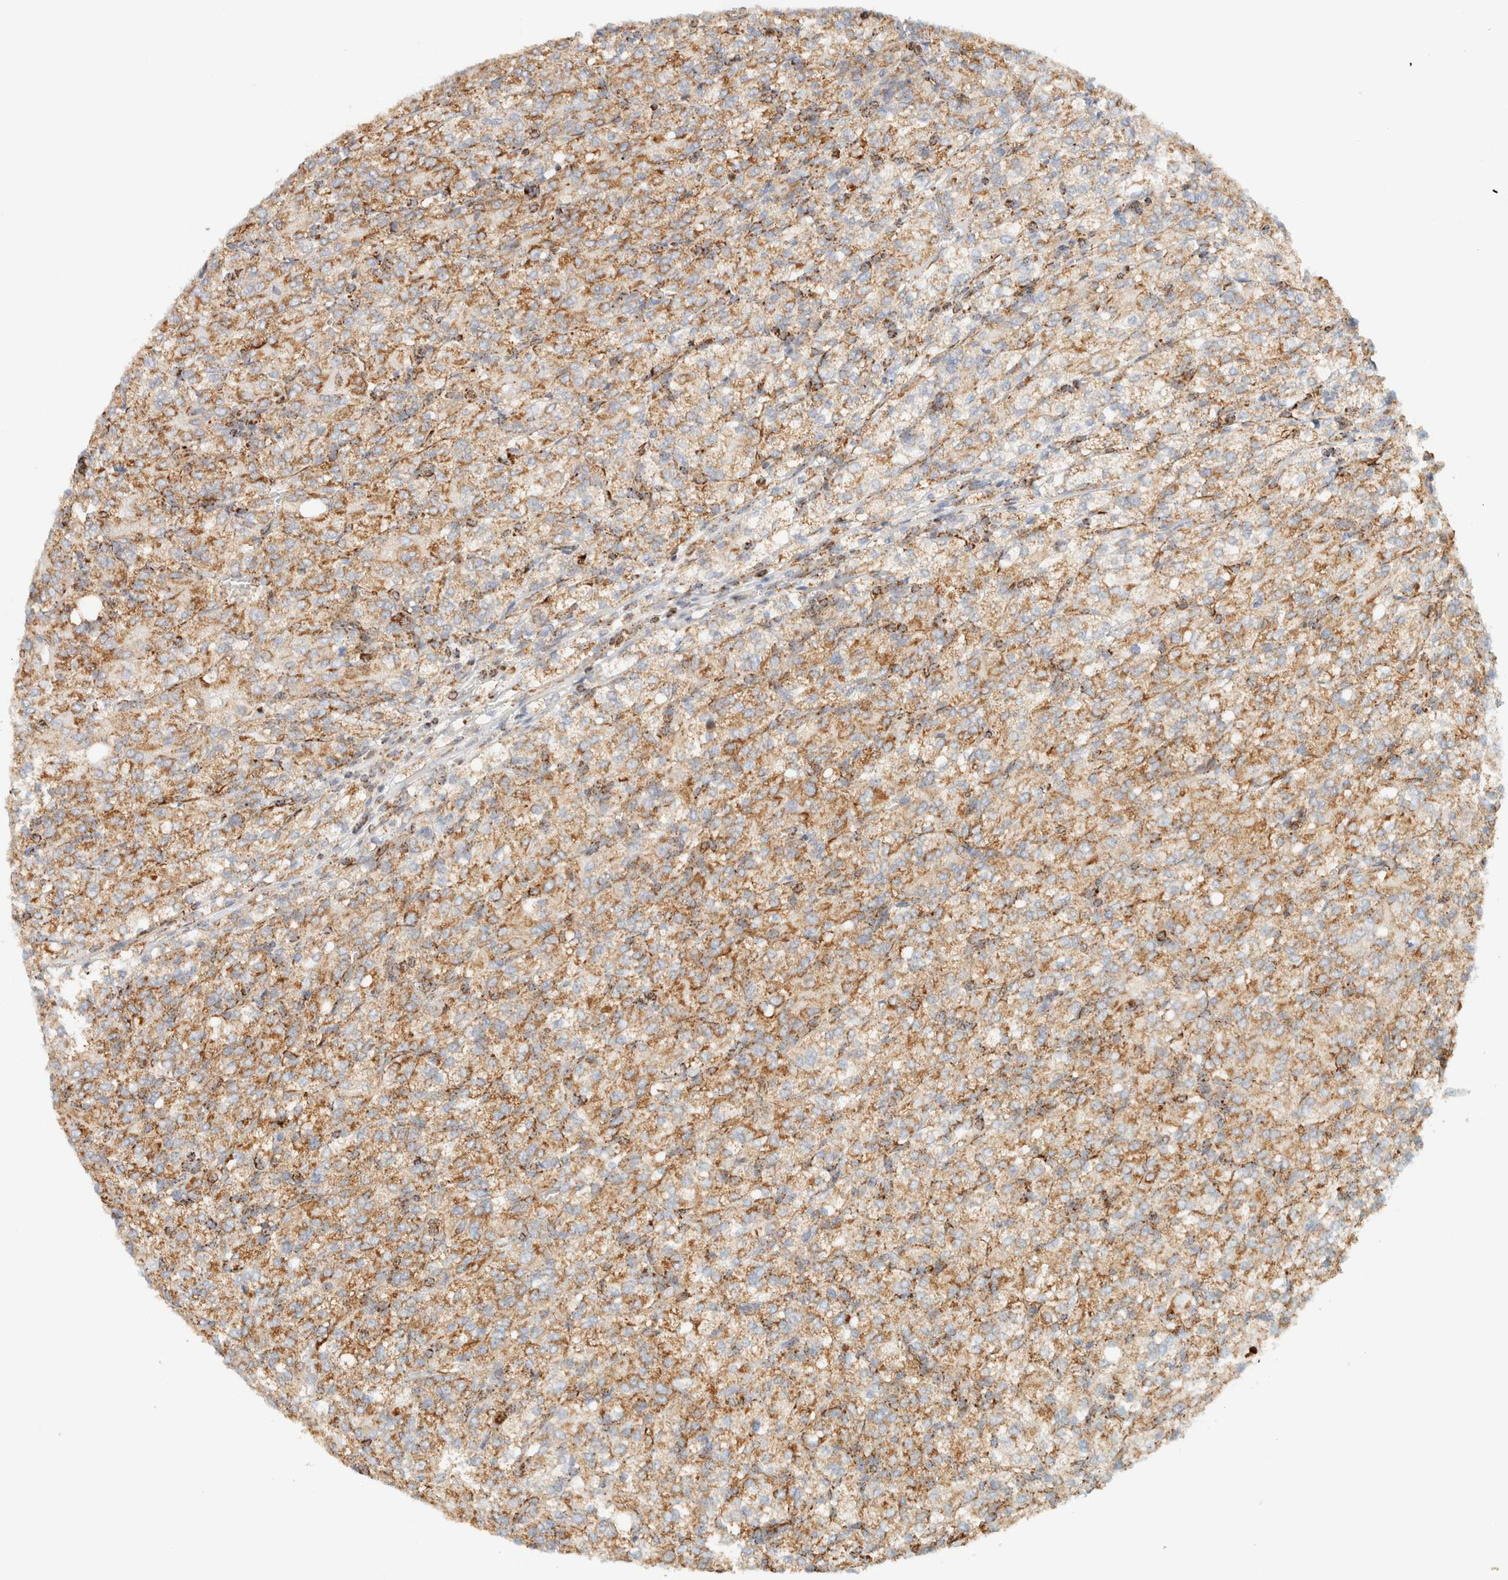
{"staining": {"intensity": "moderate", "quantity": ">75%", "location": "cytoplasmic/membranous"}, "tissue": "renal cancer", "cell_type": "Tumor cells", "image_type": "cancer", "snomed": [{"axis": "morphology", "description": "Adenocarcinoma, NOS"}, {"axis": "topography", "description": "Kidney"}], "caption": "The immunohistochemical stain shows moderate cytoplasmic/membranous expression in tumor cells of renal cancer (adenocarcinoma) tissue.", "gene": "KIFAP3", "patient": {"sex": "male", "age": 77}}